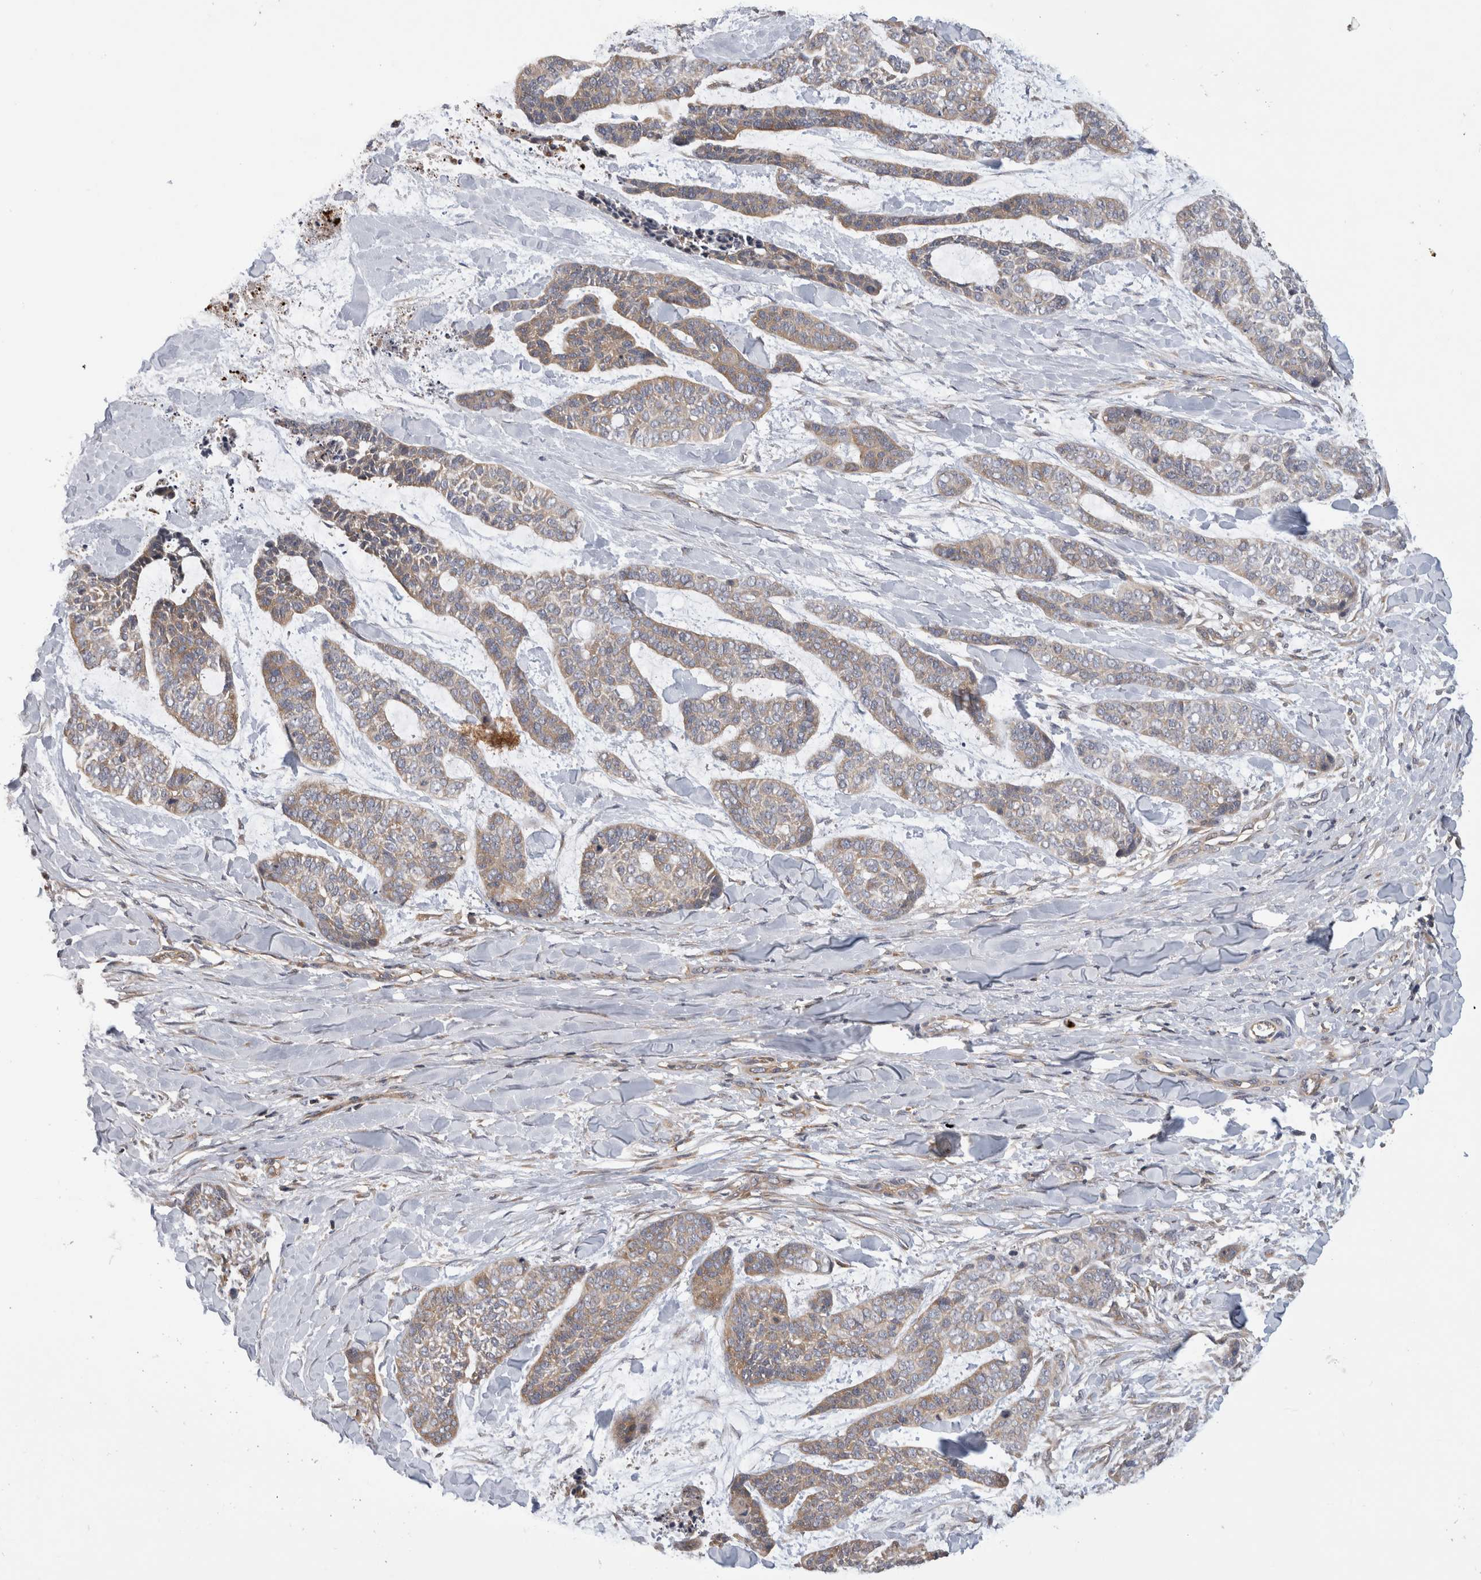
{"staining": {"intensity": "moderate", "quantity": ">75%", "location": "cytoplasmic/membranous"}, "tissue": "skin cancer", "cell_type": "Tumor cells", "image_type": "cancer", "snomed": [{"axis": "morphology", "description": "Basal cell carcinoma"}, {"axis": "topography", "description": "Skin"}], "caption": "The photomicrograph demonstrates immunohistochemical staining of basal cell carcinoma (skin). There is moderate cytoplasmic/membranous expression is appreciated in about >75% of tumor cells.", "gene": "GRIK2", "patient": {"sex": "female", "age": 64}}